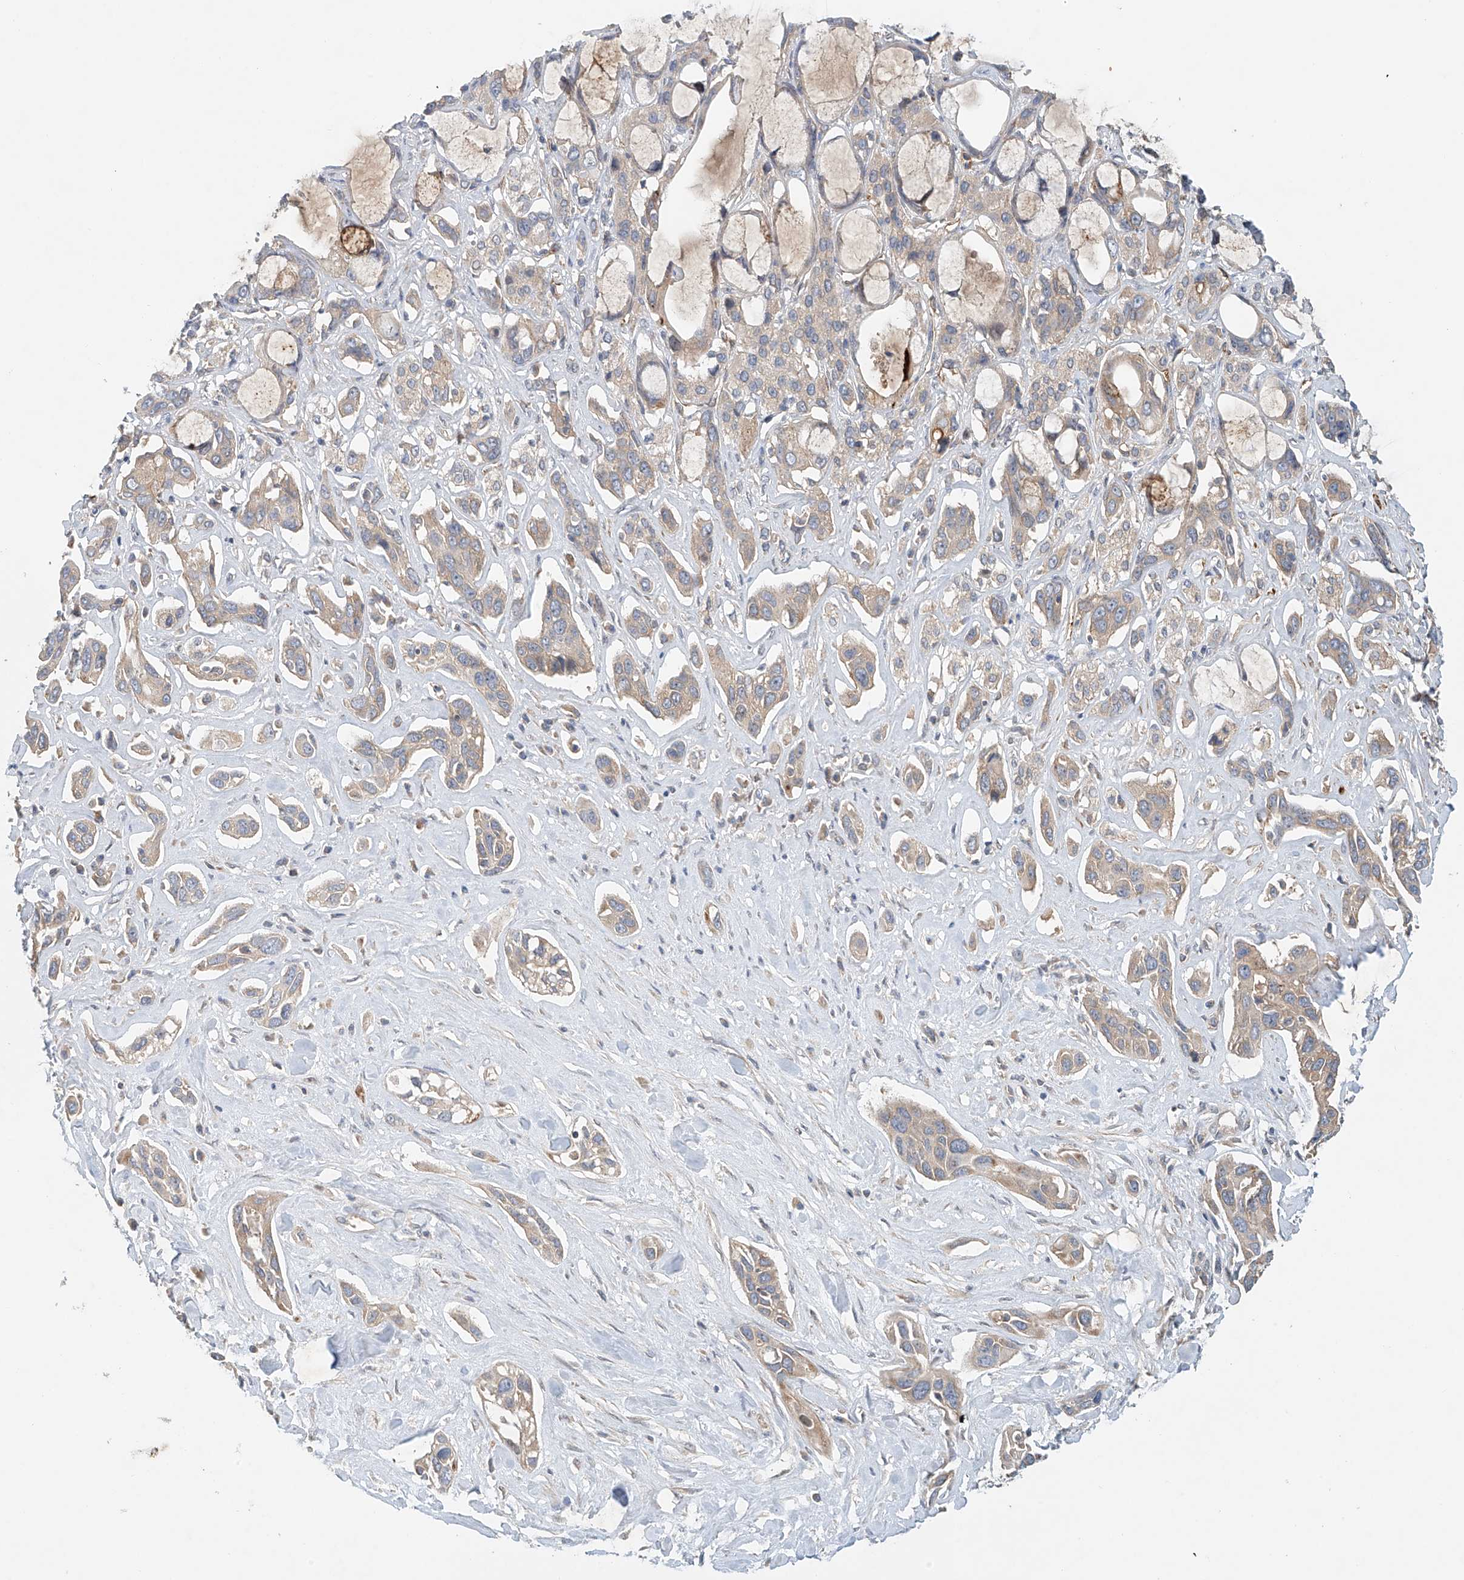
{"staining": {"intensity": "weak", "quantity": "<25%", "location": "cytoplasmic/membranous"}, "tissue": "pancreatic cancer", "cell_type": "Tumor cells", "image_type": "cancer", "snomed": [{"axis": "morphology", "description": "Adenocarcinoma, NOS"}, {"axis": "topography", "description": "Pancreas"}], "caption": "IHC histopathology image of neoplastic tissue: human adenocarcinoma (pancreatic) stained with DAB demonstrates no significant protein positivity in tumor cells. (DAB (3,3'-diaminobenzidine) immunohistochemistry, high magnification).", "gene": "LYRM9", "patient": {"sex": "female", "age": 60}}